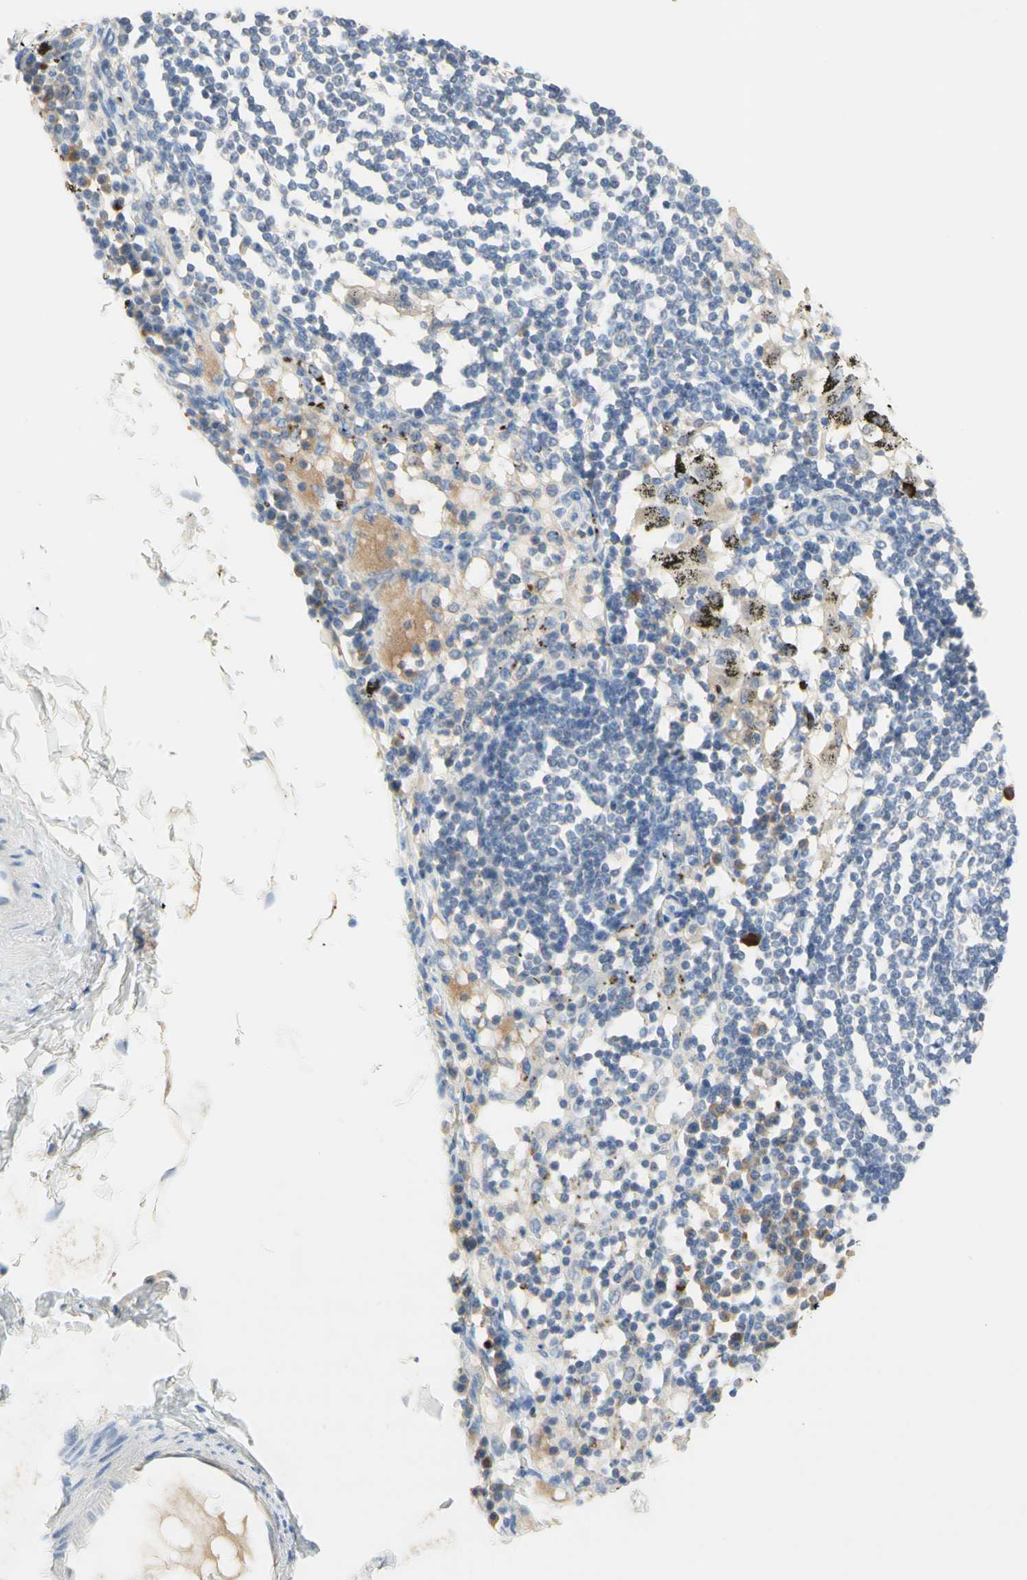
{"staining": {"intensity": "negative", "quantity": "none", "location": "none"}, "tissue": "adipose tissue", "cell_type": "Adipocytes", "image_type": "normal", "snomed": [{"axis": "morphology", "description": "Normal tissue, NOS"}, {"axis": "topography", "description": "Cartilage tissue"}, {"axis": "topography", "description": "Bronchus"}], "caption": "IHC image of normal adipose tissue: human adipose tissue stained with DAB (3,3'-diaminobenzidine) shows no significant protein staining in adipocytes.", "gene": "NECTIN4", "patient": {"sex": "female", "age": 73}}